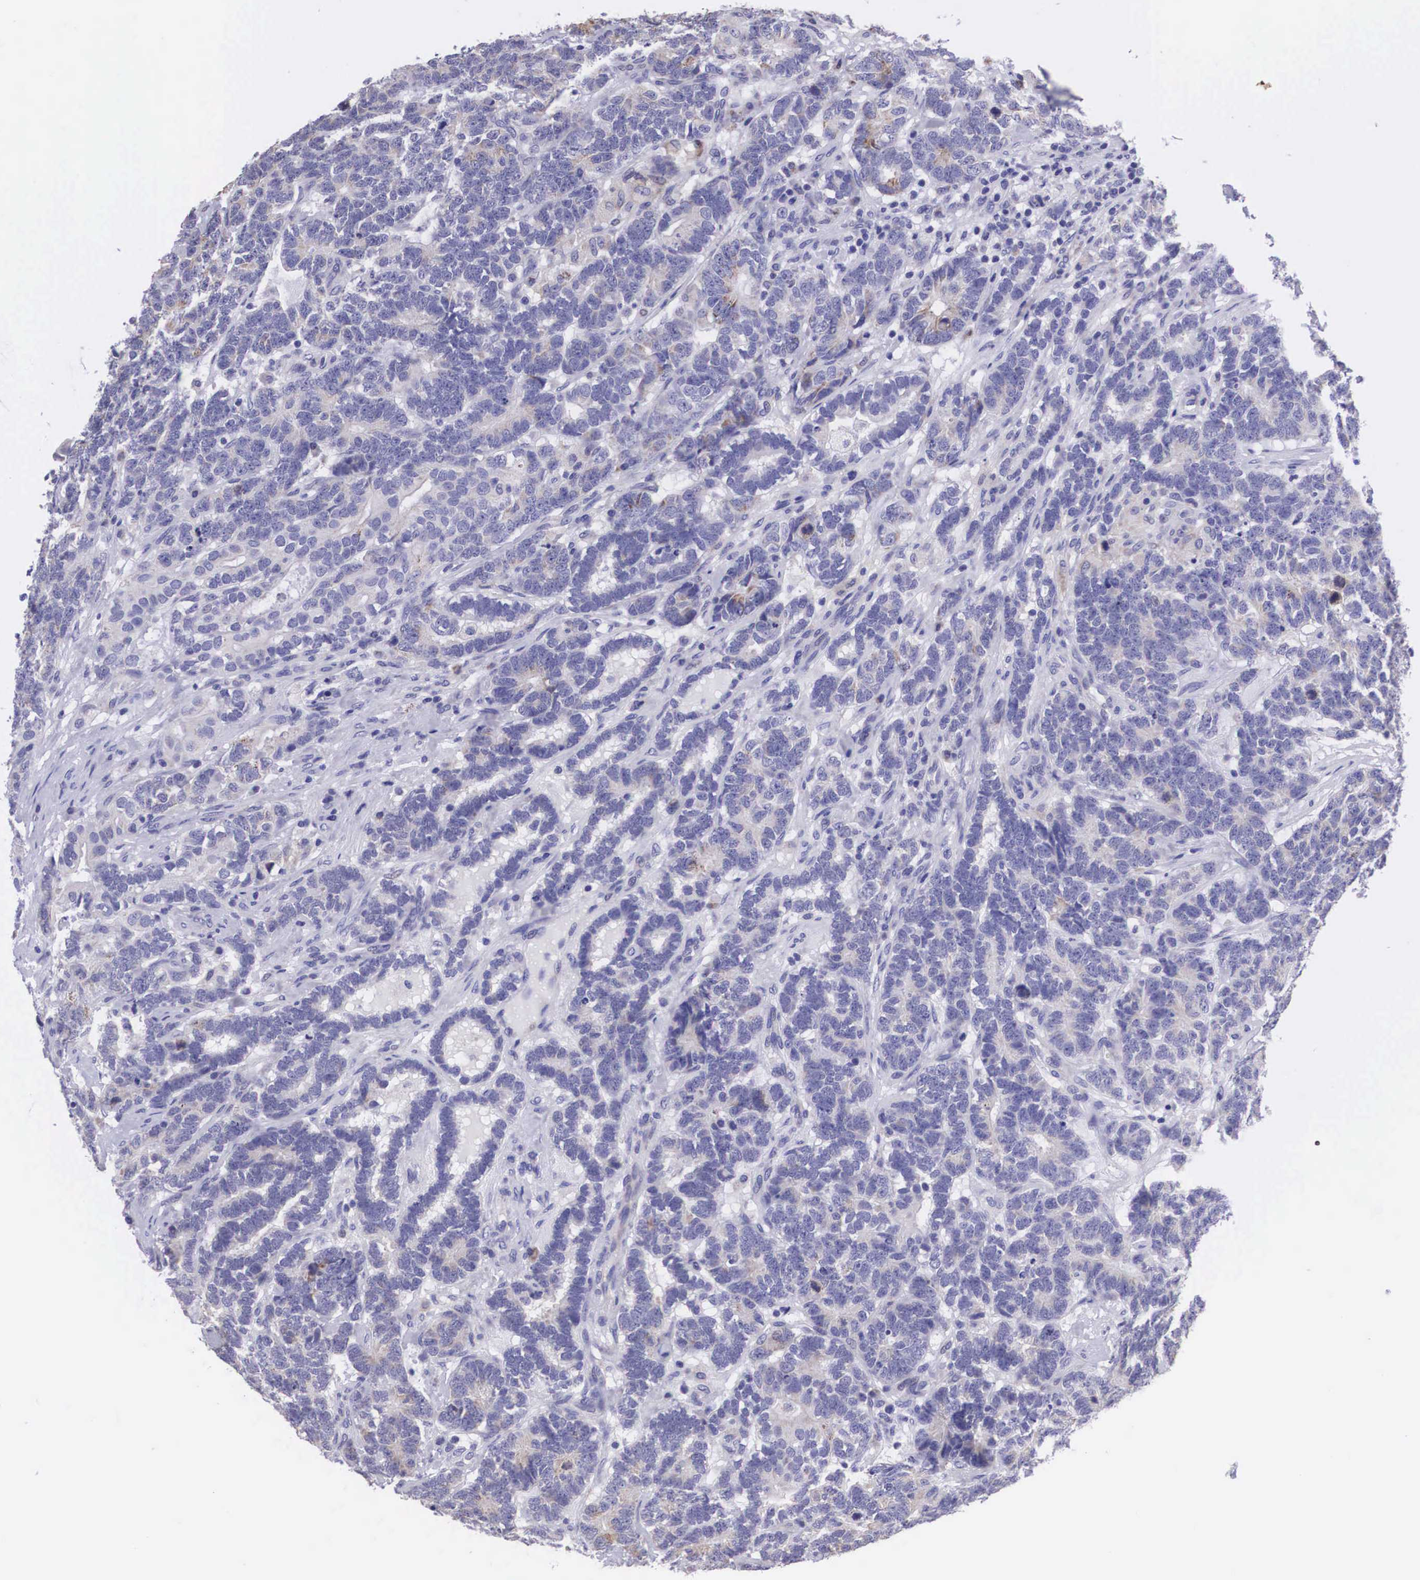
{"staining": {"intensity": "negative", "quantity": "none", "location": "none"}, "tissue": "testis cancer", "cell_type": "Tumor cells", "image_type": "cancer", "snomed": [{"axis": "morphology", "description": "Carcinoma, Embryonal, NOS"}, {"axis": "topography", "description": "Testis"}], "caption": "Immunohistochemistry (IHC) micrograph of neoplastic tissue: human testis cancer (embryonal carcinoma) stained with DAB (3,3'-diaminobenzidine) reveals no significant protein positivity in tumor cells. The staining was performed using DAB (3,3'-diaminobenzidine) to visualize the protein expression in brown, while the nuclei were stained in blue with hematoxylin (Magnification: 20x).", "gene": "ARG2", "patient": {"sex": "male", "age": 26}}